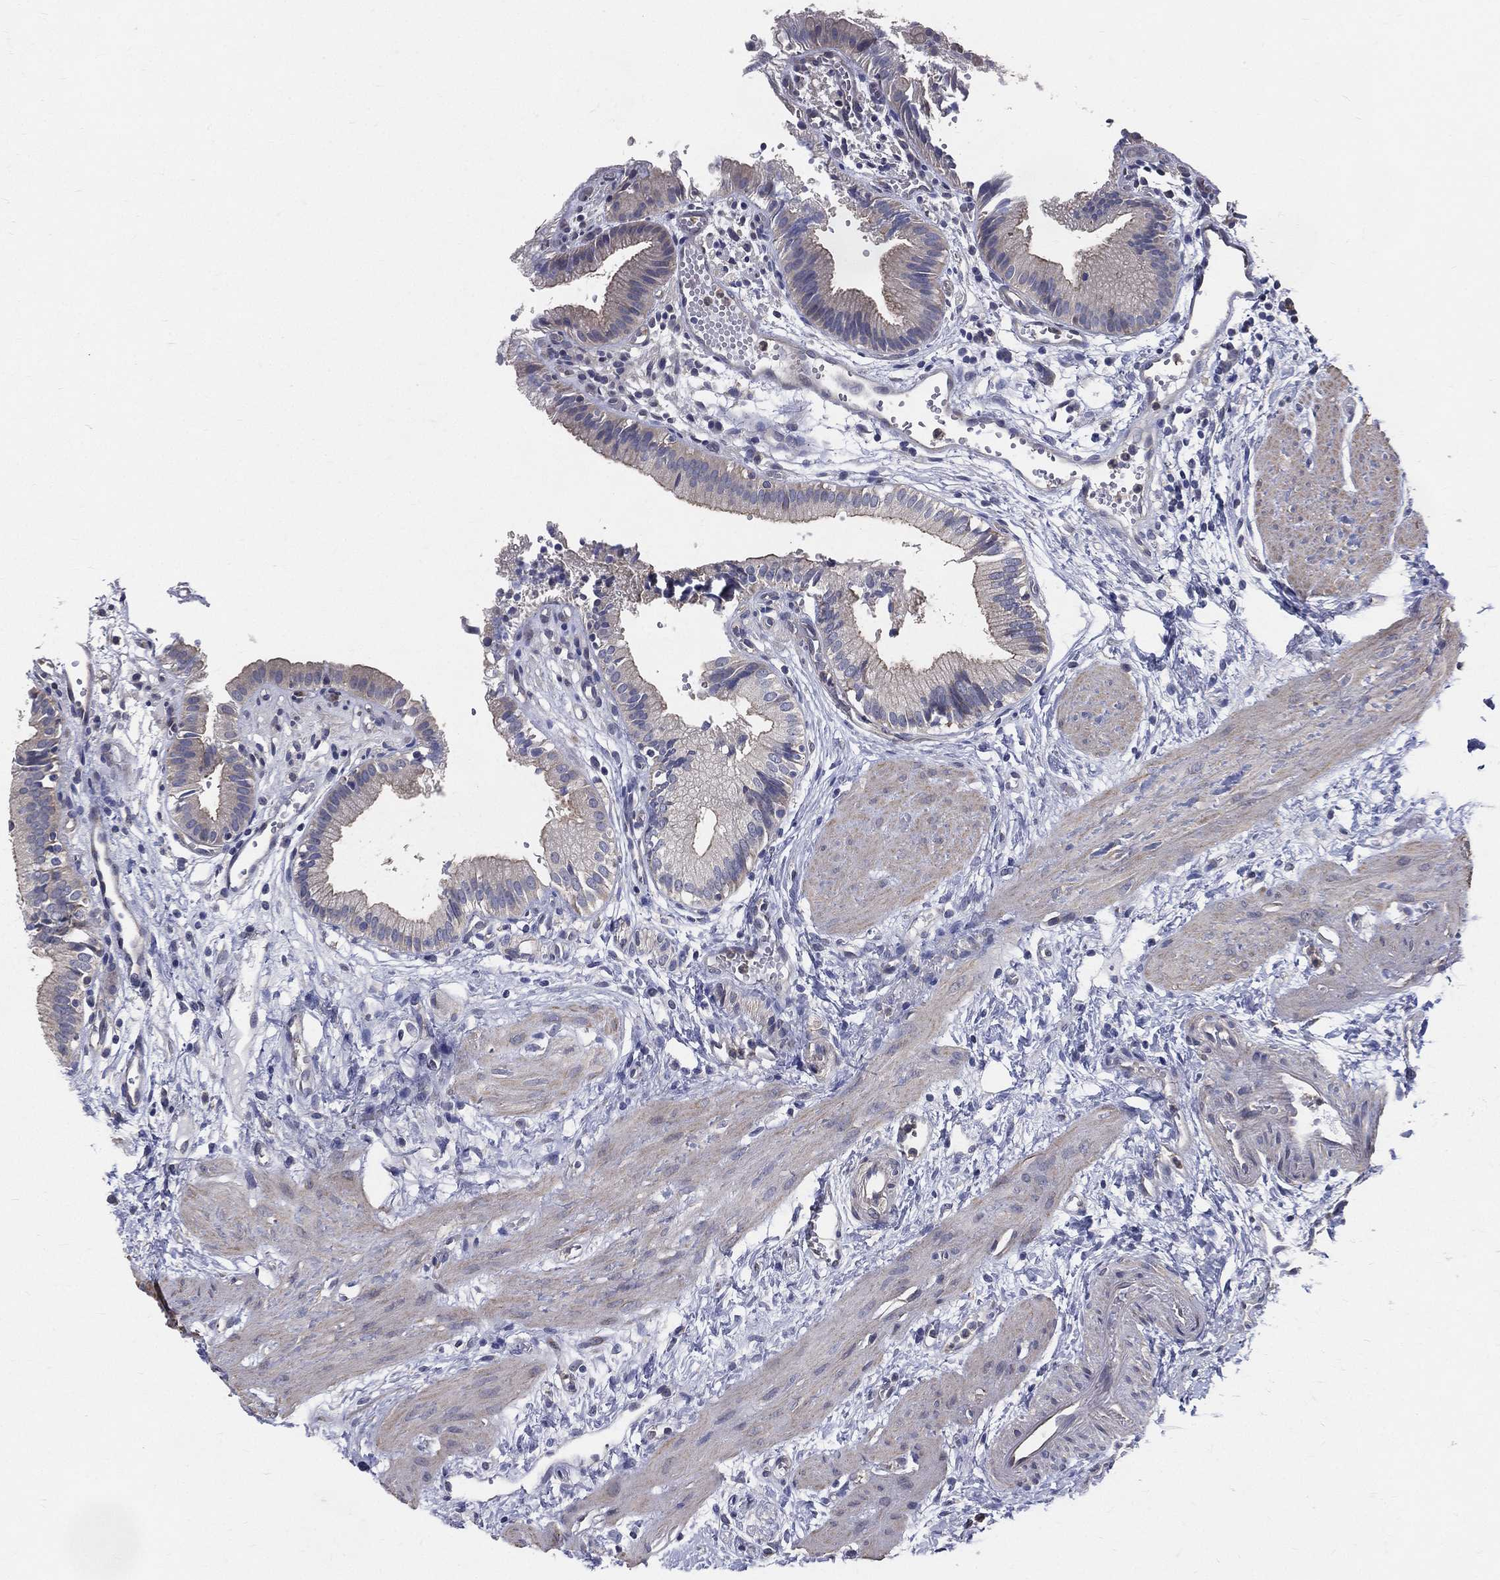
{"staining": {"intensity": "moderate", "quantity": "<25%", "location": "cytoplasmic/membranous"}, "tissue": "gallbladder", "cell_type": "Glandular cells", "image_type": "normal", "snomed": [{"axis": "morphology", "description": "Normal tissue, NOS"}, {"axis": "topography", "description": "Gallbladder"}], "caption": "IHC micrograph of benign human gallbladder stained for a protein (brown), which shows low levels of moderate cytoplasmic/membranous expression in about <25% of glandular cells.", "gene": "SERPINB2", "patient": {"sex": "female", "age": 24}}